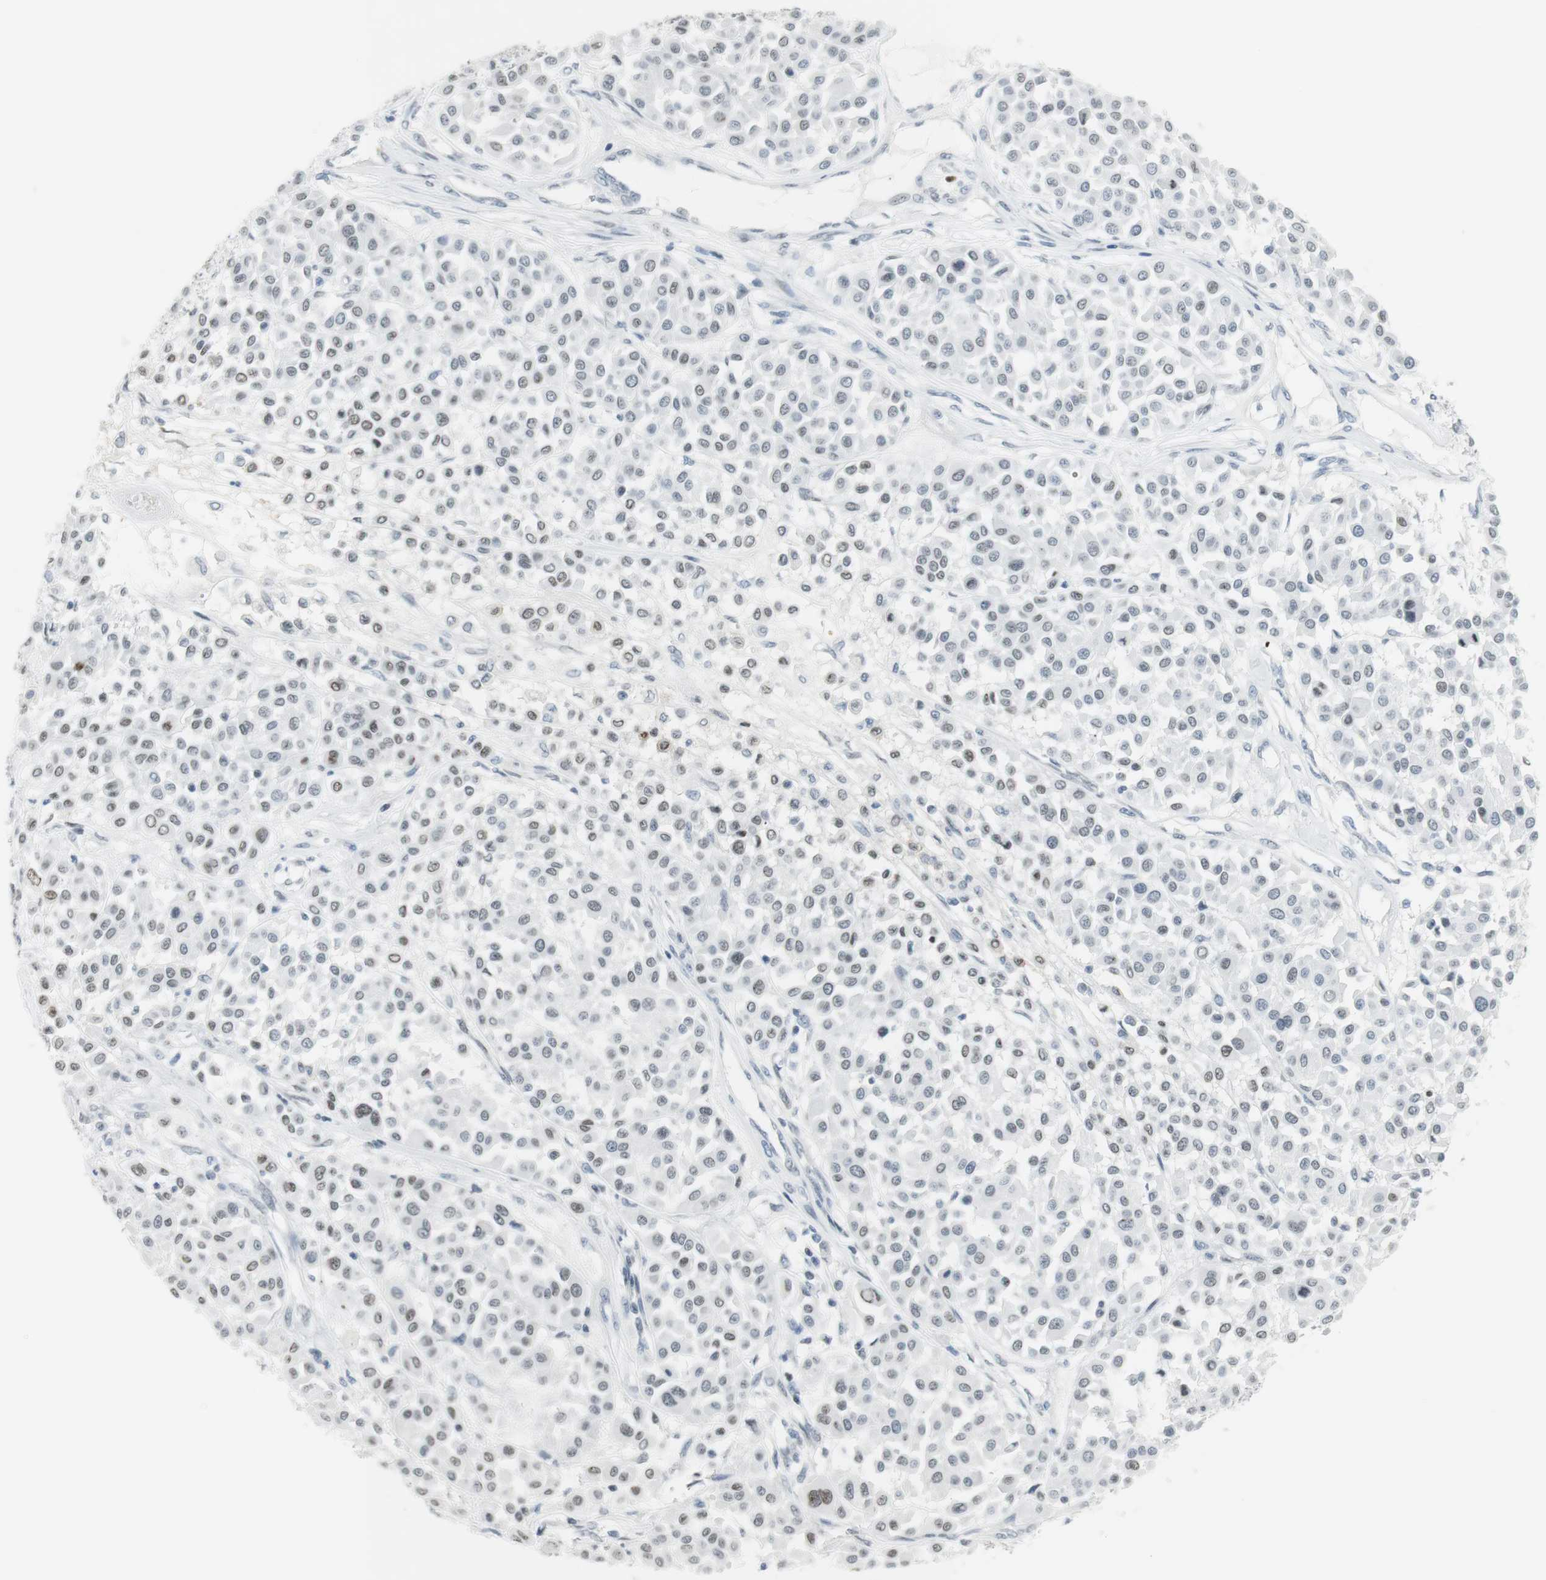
{"staining": {"intensity": "weak", "quantity": ">75%", "location": "nuclear"}, "tissue": "melanoma", "cell_type": "Tumor cells", "image_type": "cancer", "snomed": [{"axis": "morphology", "description": "Malignant melanoma, Metastatic site"}, {"axis": "topography", "description": "Soft tissue"}], "caption": "Tumor cells exhibit low levels of weak nuclear staining in about >75% of cells in melanoma. The protein of interest is shown in brown color, while the nuclei are stained blue.", "gene": "BMI1", "patient": {"sex": "male", "age": 41}}